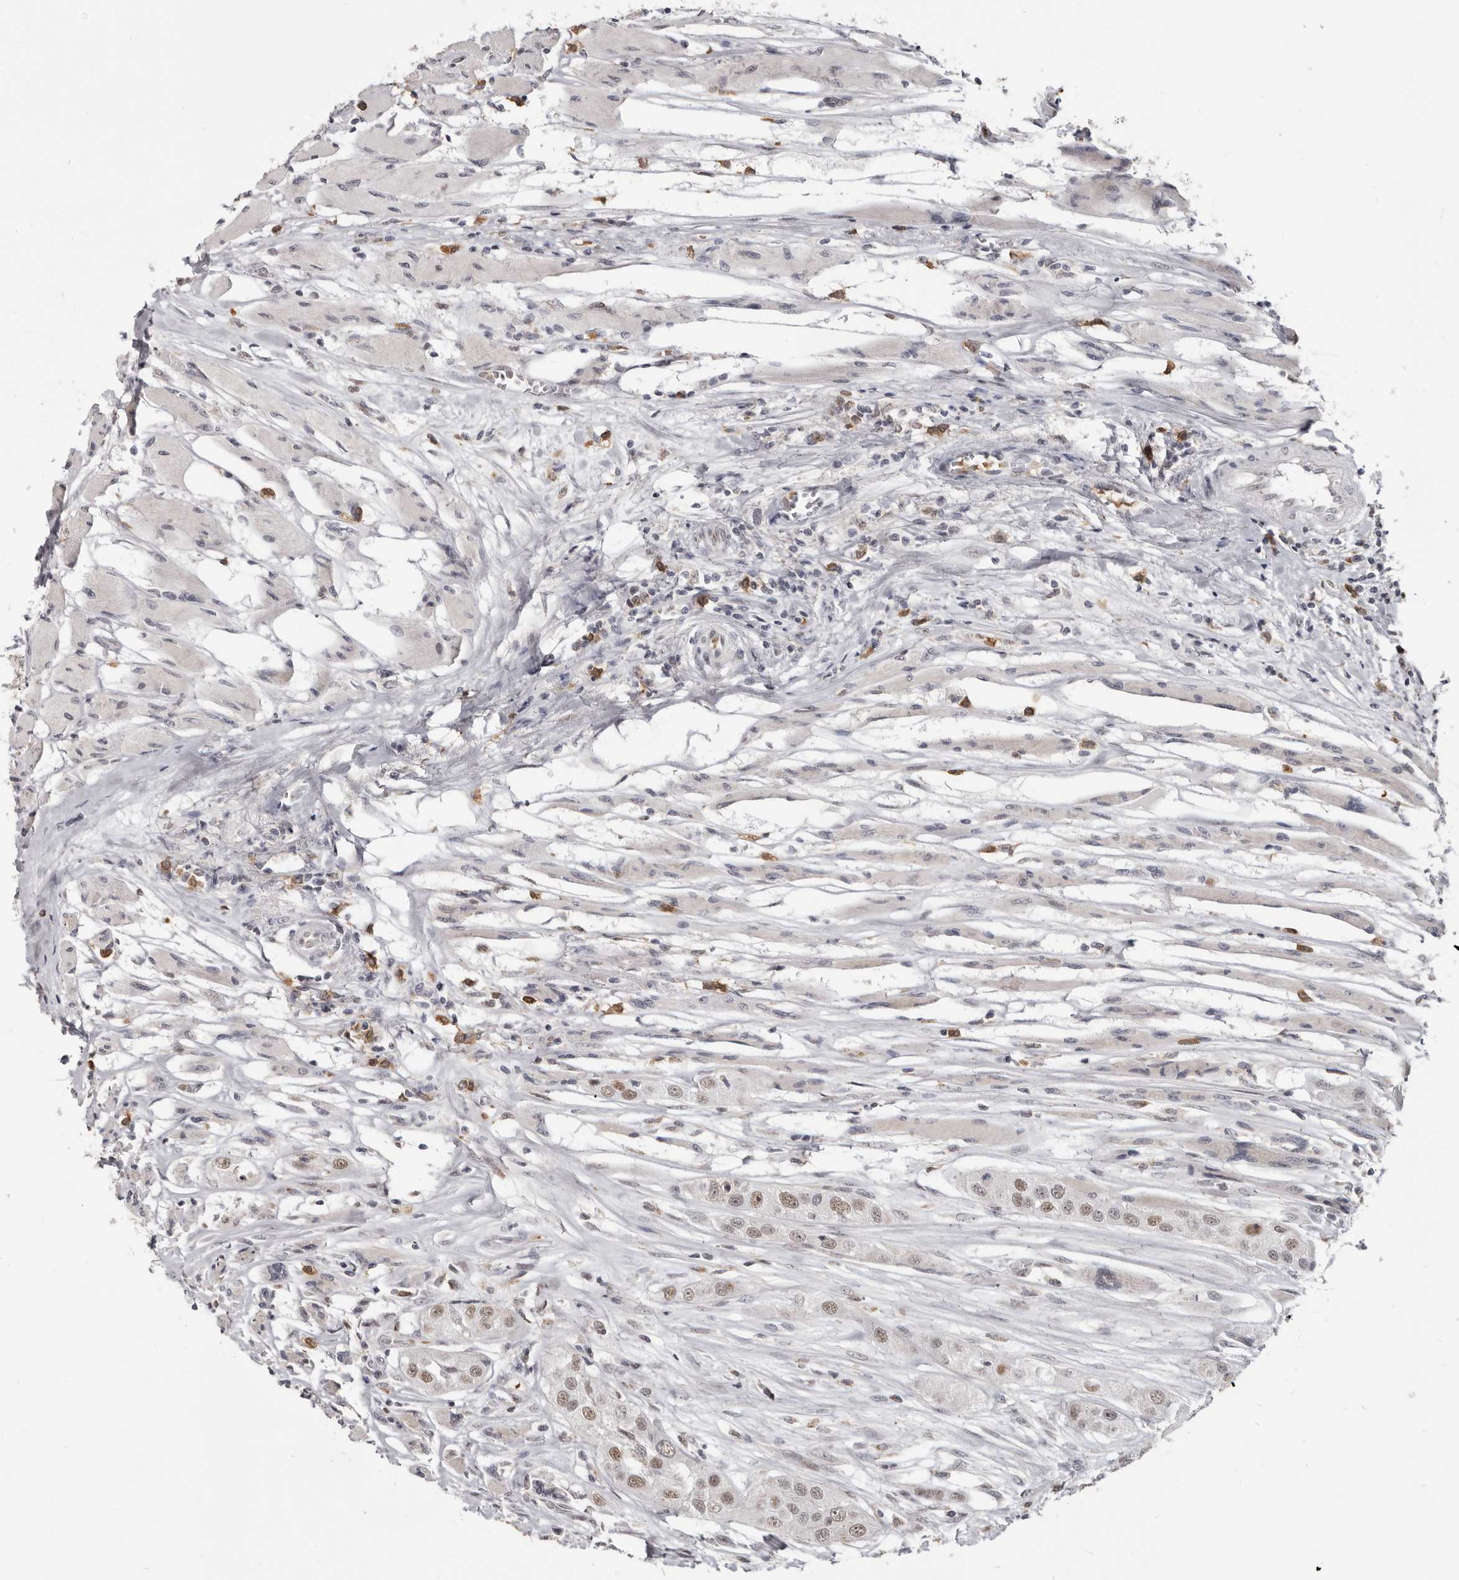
{"staining": {"intensity": "moderate", "quantity": ">75%", "location": "nuclear"}, "tissue": "head and neck cancer", "cell_type": "Tumor cells", "image_type": "cancer", "snomed": [{"axis": "morphology", "description": "Normal tissue, NOS"}, {"axis": "morphology", "description": "Squamous cell carcinoma, NOS"}, {"axis": "topography", "description": "Skeletal muscle"}, {"axis": "topography", "description": "Head-Neck"}], "caption": "The micrograph demonstrates staining of head and neck cancer, revealing moderate nuclear protein positivity (brown color) within tumor cells.", "gene": "CGN", "patient": {"sex": "male", "age": 51}}